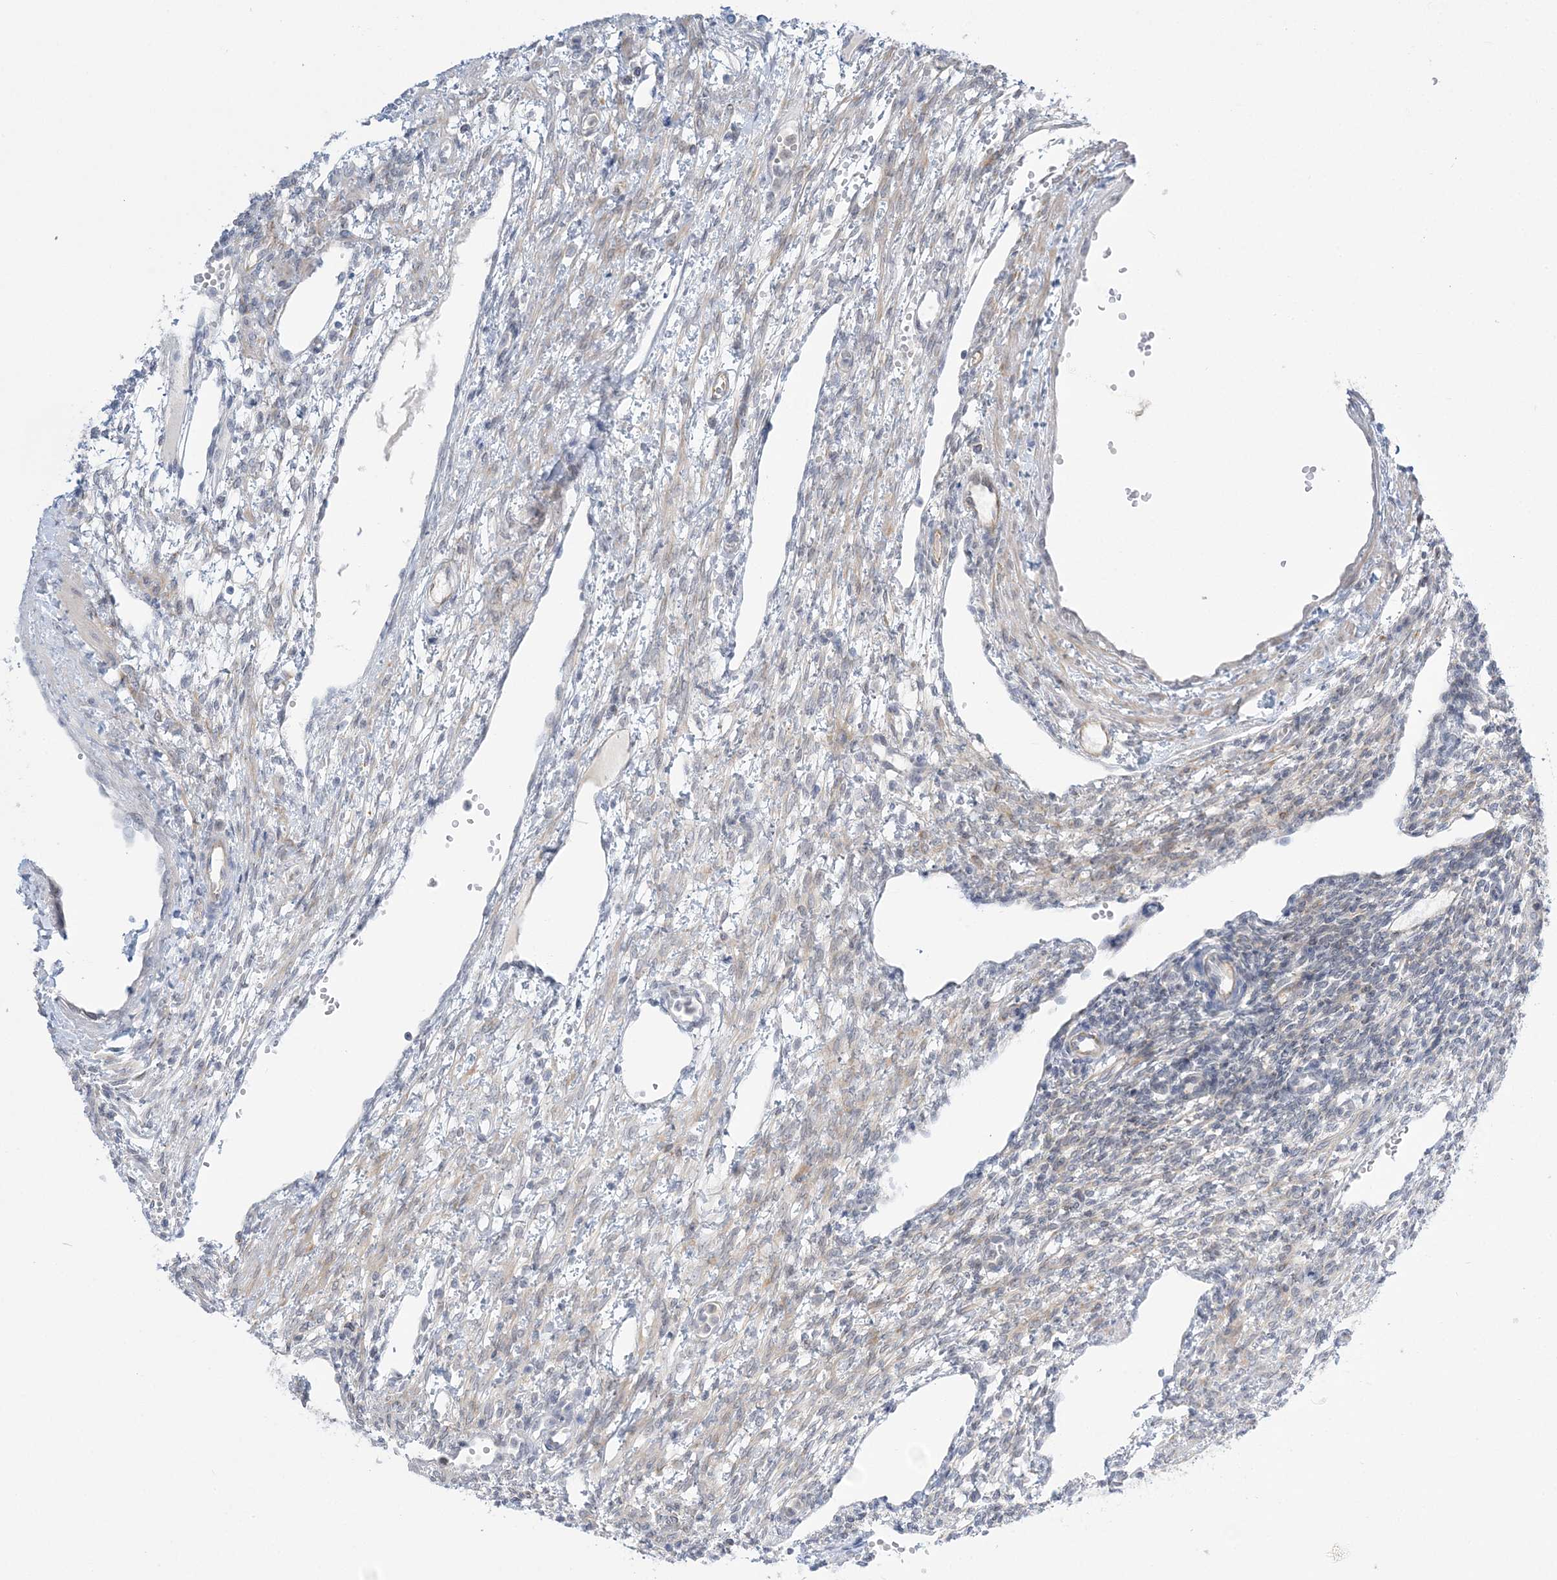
{"staining": {"intensity": "weak", "quantity": "25%-75%", "location": "cytoplasmic/membranous"}, "tissue": "ovary", "cell_type": "Follicle cells", "image_type": "normal", "snomed": [{"axis": "morphology", "description": "Normal tissue, NOS"}, {"axis": "morphology", "description": "Cyst, NOS"}, {"axis": "topography", "description": "Ovary"}], "caption": "A high-resolution photomicrograph shows immunohistochemistry staining of normal ovary, which shows weak cytoplasmic/membranous expression in approximately 25%-75% of follicle cells. The staining is performed using DAB brown chromogen to label protein expression. The nuclei are counter-stained blue using hematoxylin.", "gene": "THADA", "patient": {"sex": "female", "age": 33}}